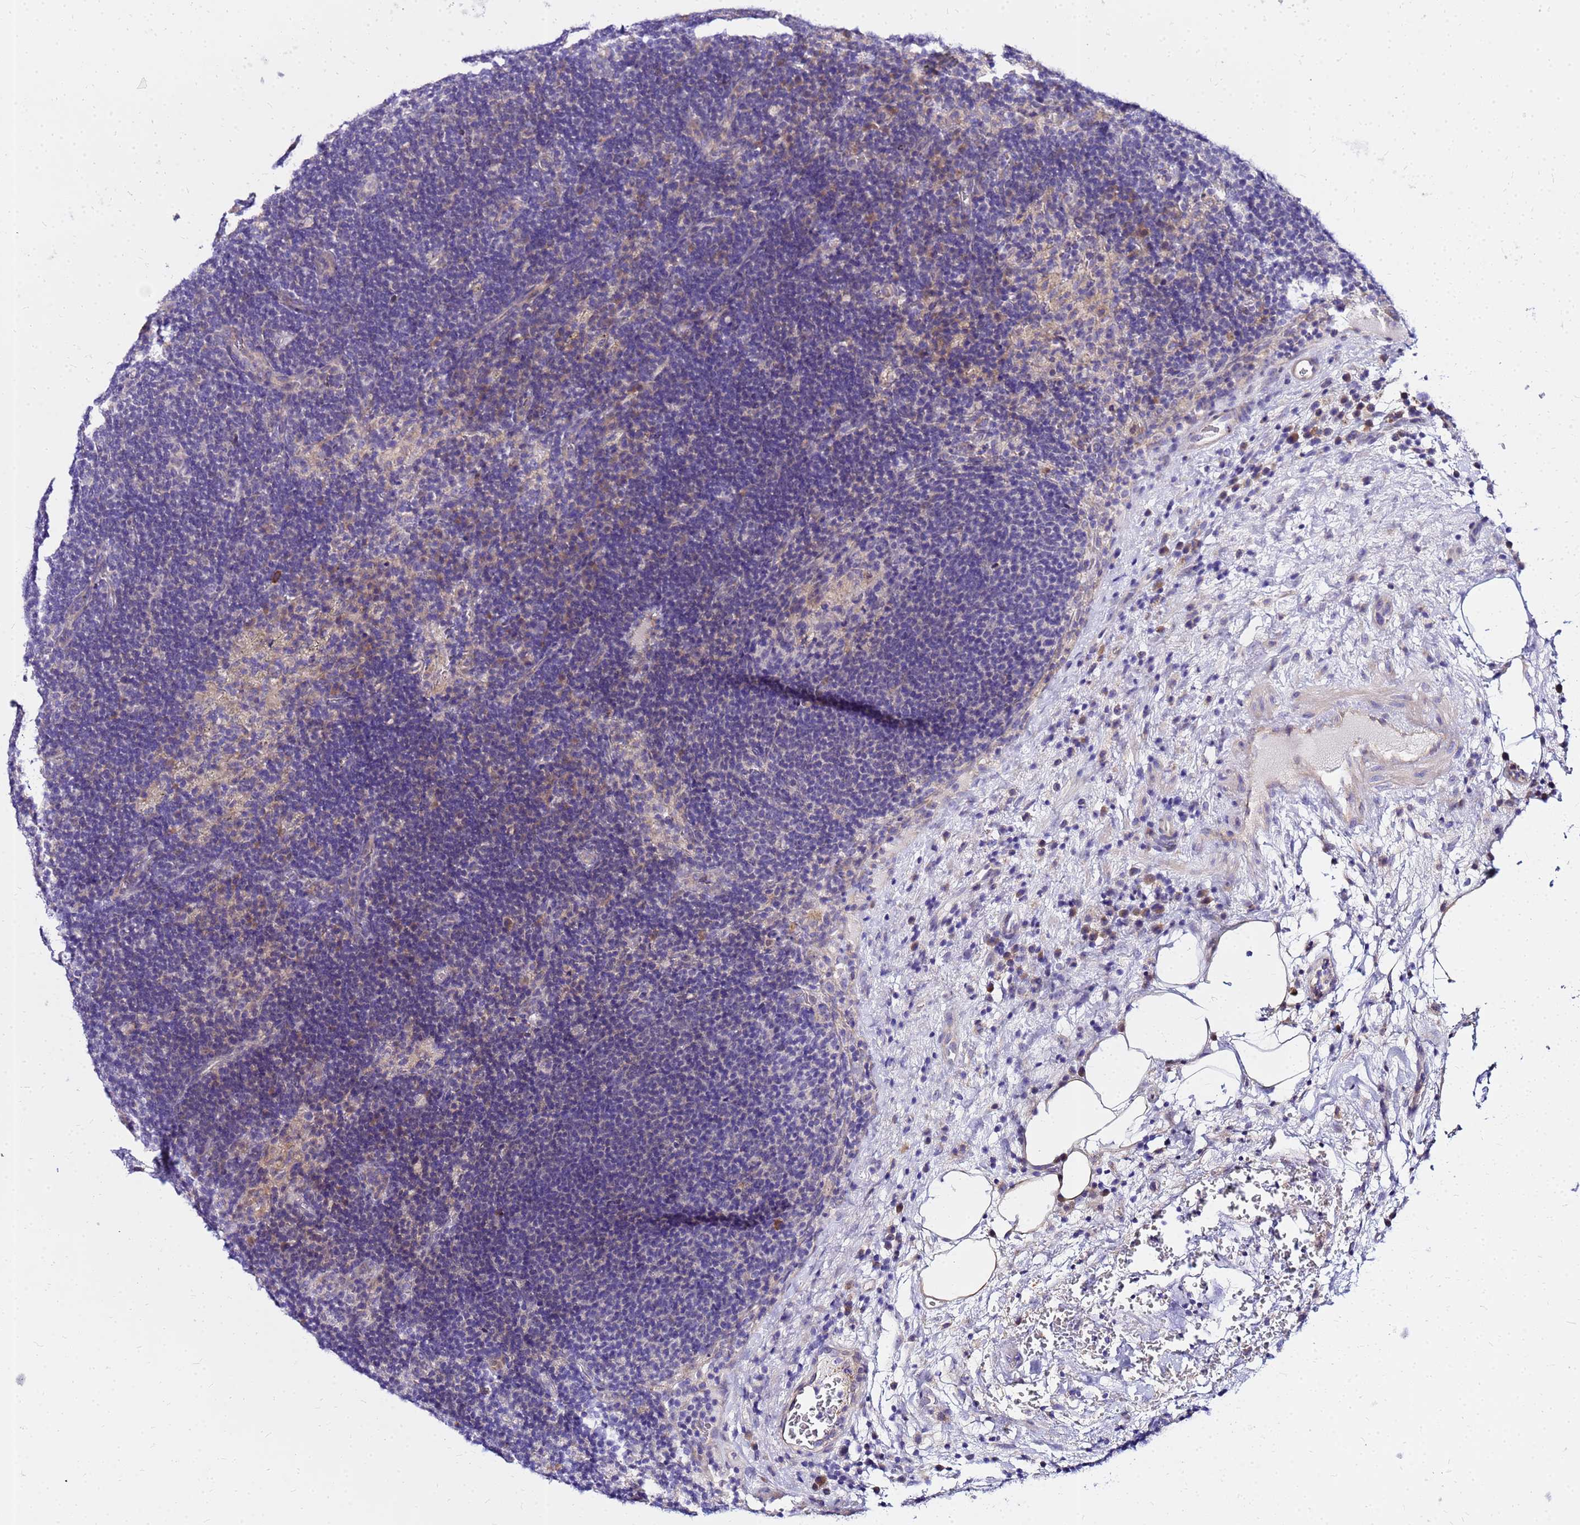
{"staining": {"intensity": "negative", "quantity": "none", "location": "none"}, "tissue": "lymph node", "cell_type": "Germinal center cells", "image_type": "normal", "snomed": [{"axis": "morphology", "description": "Normal tissue, NOS"}, {"axis": "topography", "description": "Lymph node"}], "caption": "A photomicrograph of human lymph node is negative for staining in germinal center cells. The staining was performed using DAB (3,3'-diaminobenzidine) to visualize the protein expression in brown, while the nuclei were stained in blue with hematoxylin (Magnification: 20x).", "gene": "HERC5", "patient": {"sex": "female", "age": 70}}